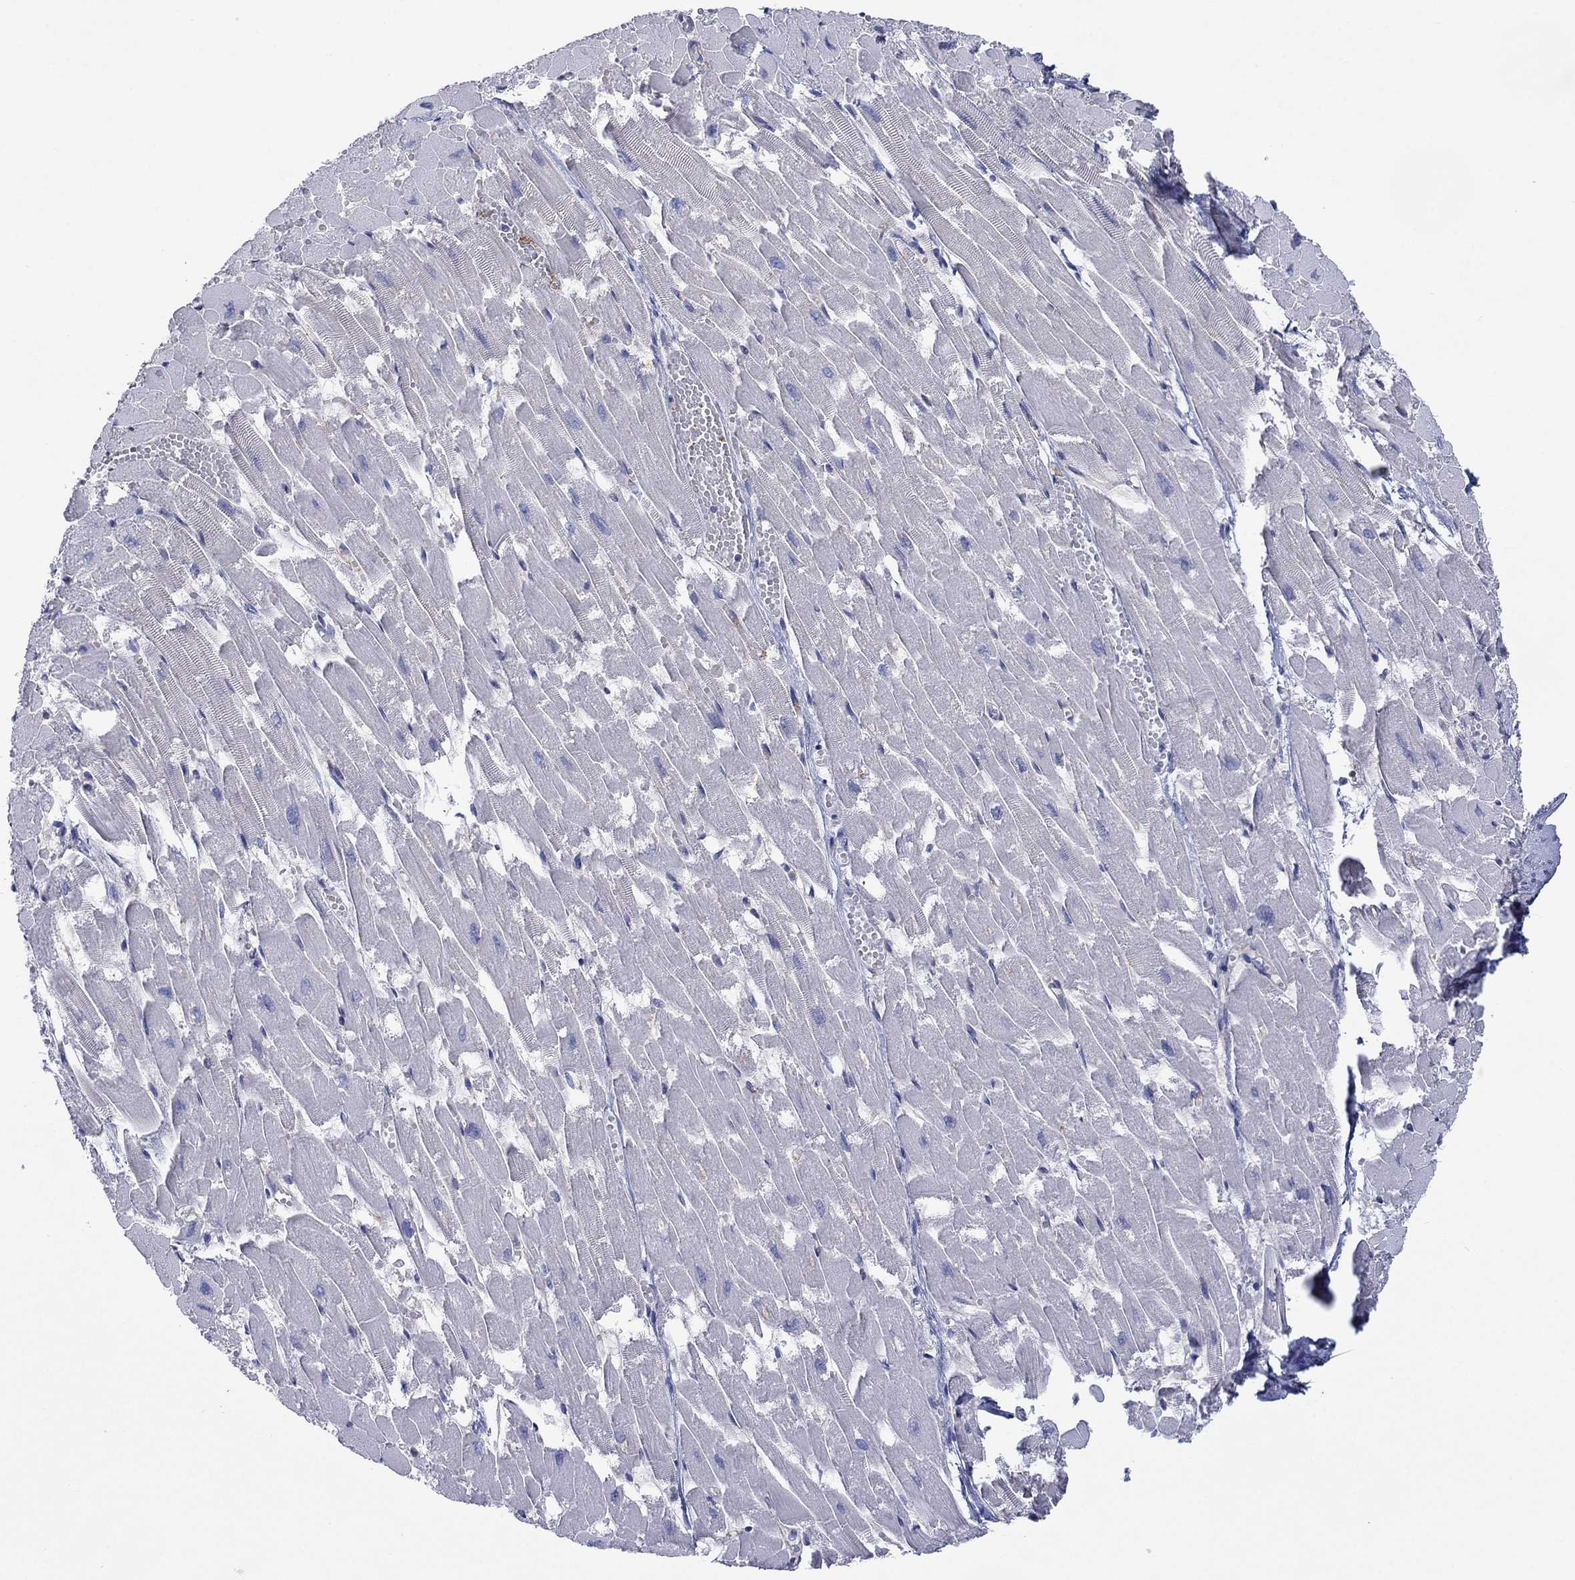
{"staining": {"intensity": "negative", "quantity": "none", "location": "none"}, "tissue": "heart muscle", "cell_type": "Cardiomyocytes", "image_type": "normal", "snomed": [{"axis": "morphology", "description": "Normal tissue, NOS"}, {"axis": "topography", "description": "Heart"}], "caption": "An immunohistochemistry (IHC) histopathology image of benign heart muscle is shown. There is no staining in cardiomyocytes of heart muscle. (DAB immunohistochemistry with hematoxylin counter stain).", "gene": "TPRN", "patient": {"sex": "female", "age": 52}}